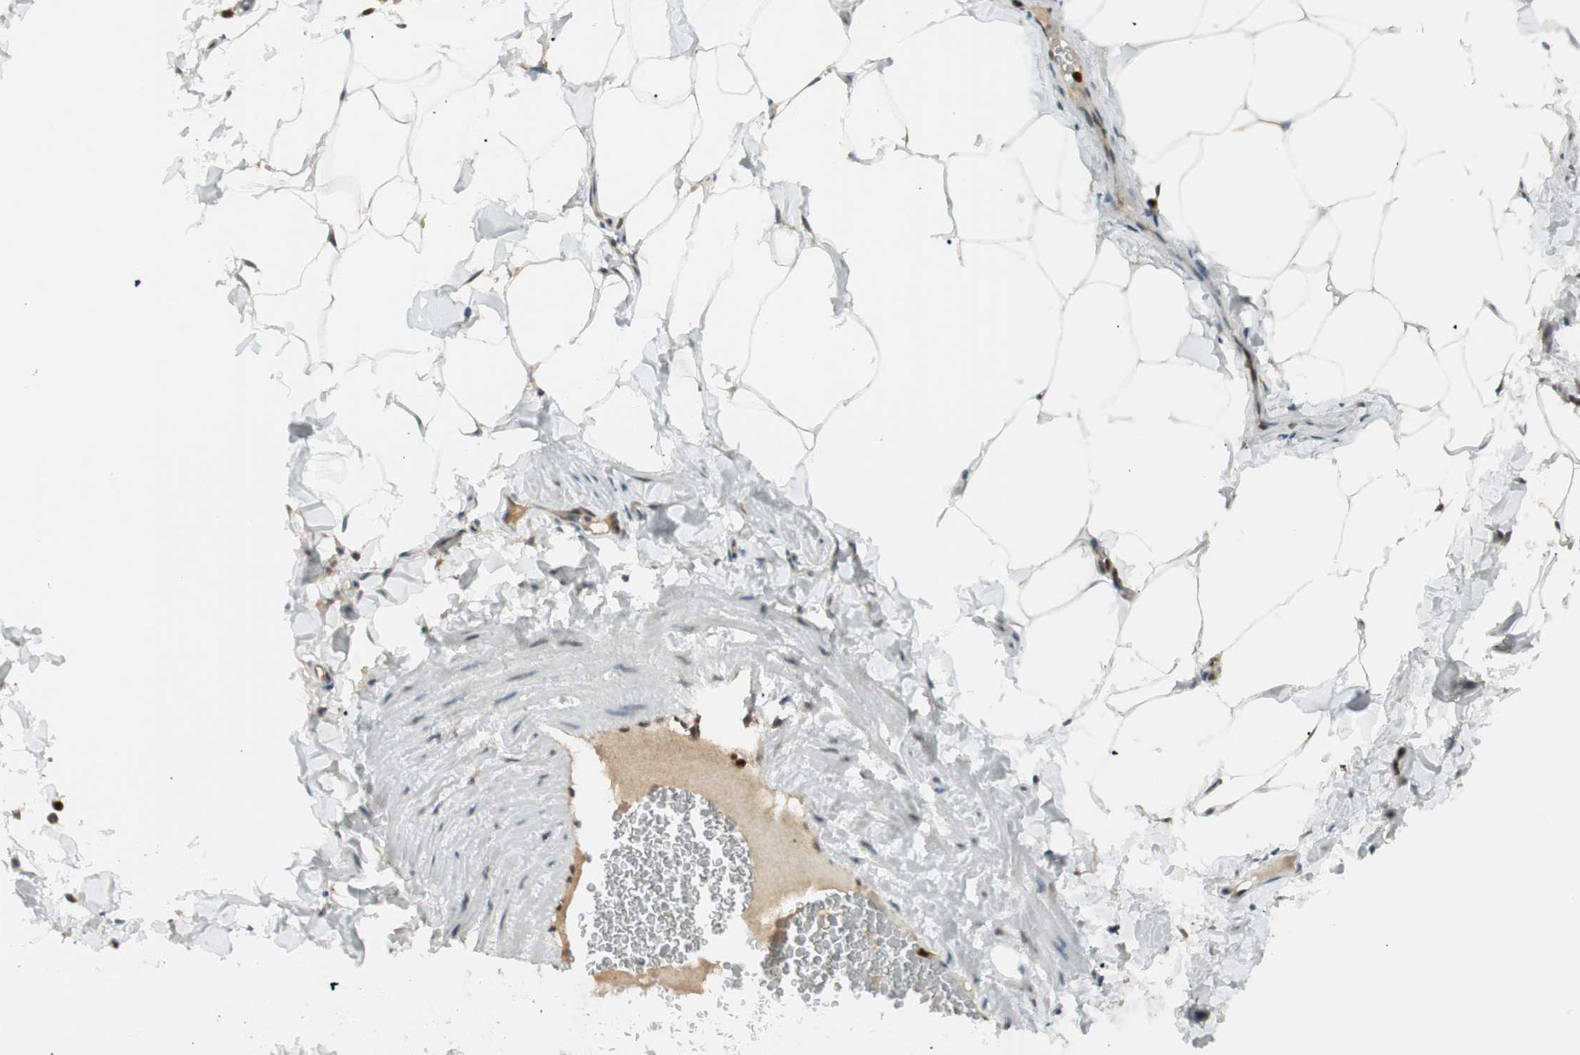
{"staining": {"intensity": "moderate", "quantity": "25%-75%", "location": "cytoplasmic/membranous,nuclear"}, "tissue": "adipose tissue", "cell_type": "Adipocytes", "image_type": "normal", "snomed": [{"axis": "morphology", "description": "Normal tissue, NOS"}, {"axis": "topography", "description": "Vascular tissue"}], "caption": "Immunohistochemistry (IHC) staining of unremarkable adipose tissue, which exhibits medium levels of moderate cytoplasmic/membranous,nuclear staining in about 25%-75% of adipocytes indicating moderate cytoplasmic/membranous,nuclear protein expression. The staining was performed using DAB (brown) for protein detection and nuclei were counterstained in hematoxylin (blue).", "gene": "LTA4H", "patient": {"sex": "male", "age": 41}}